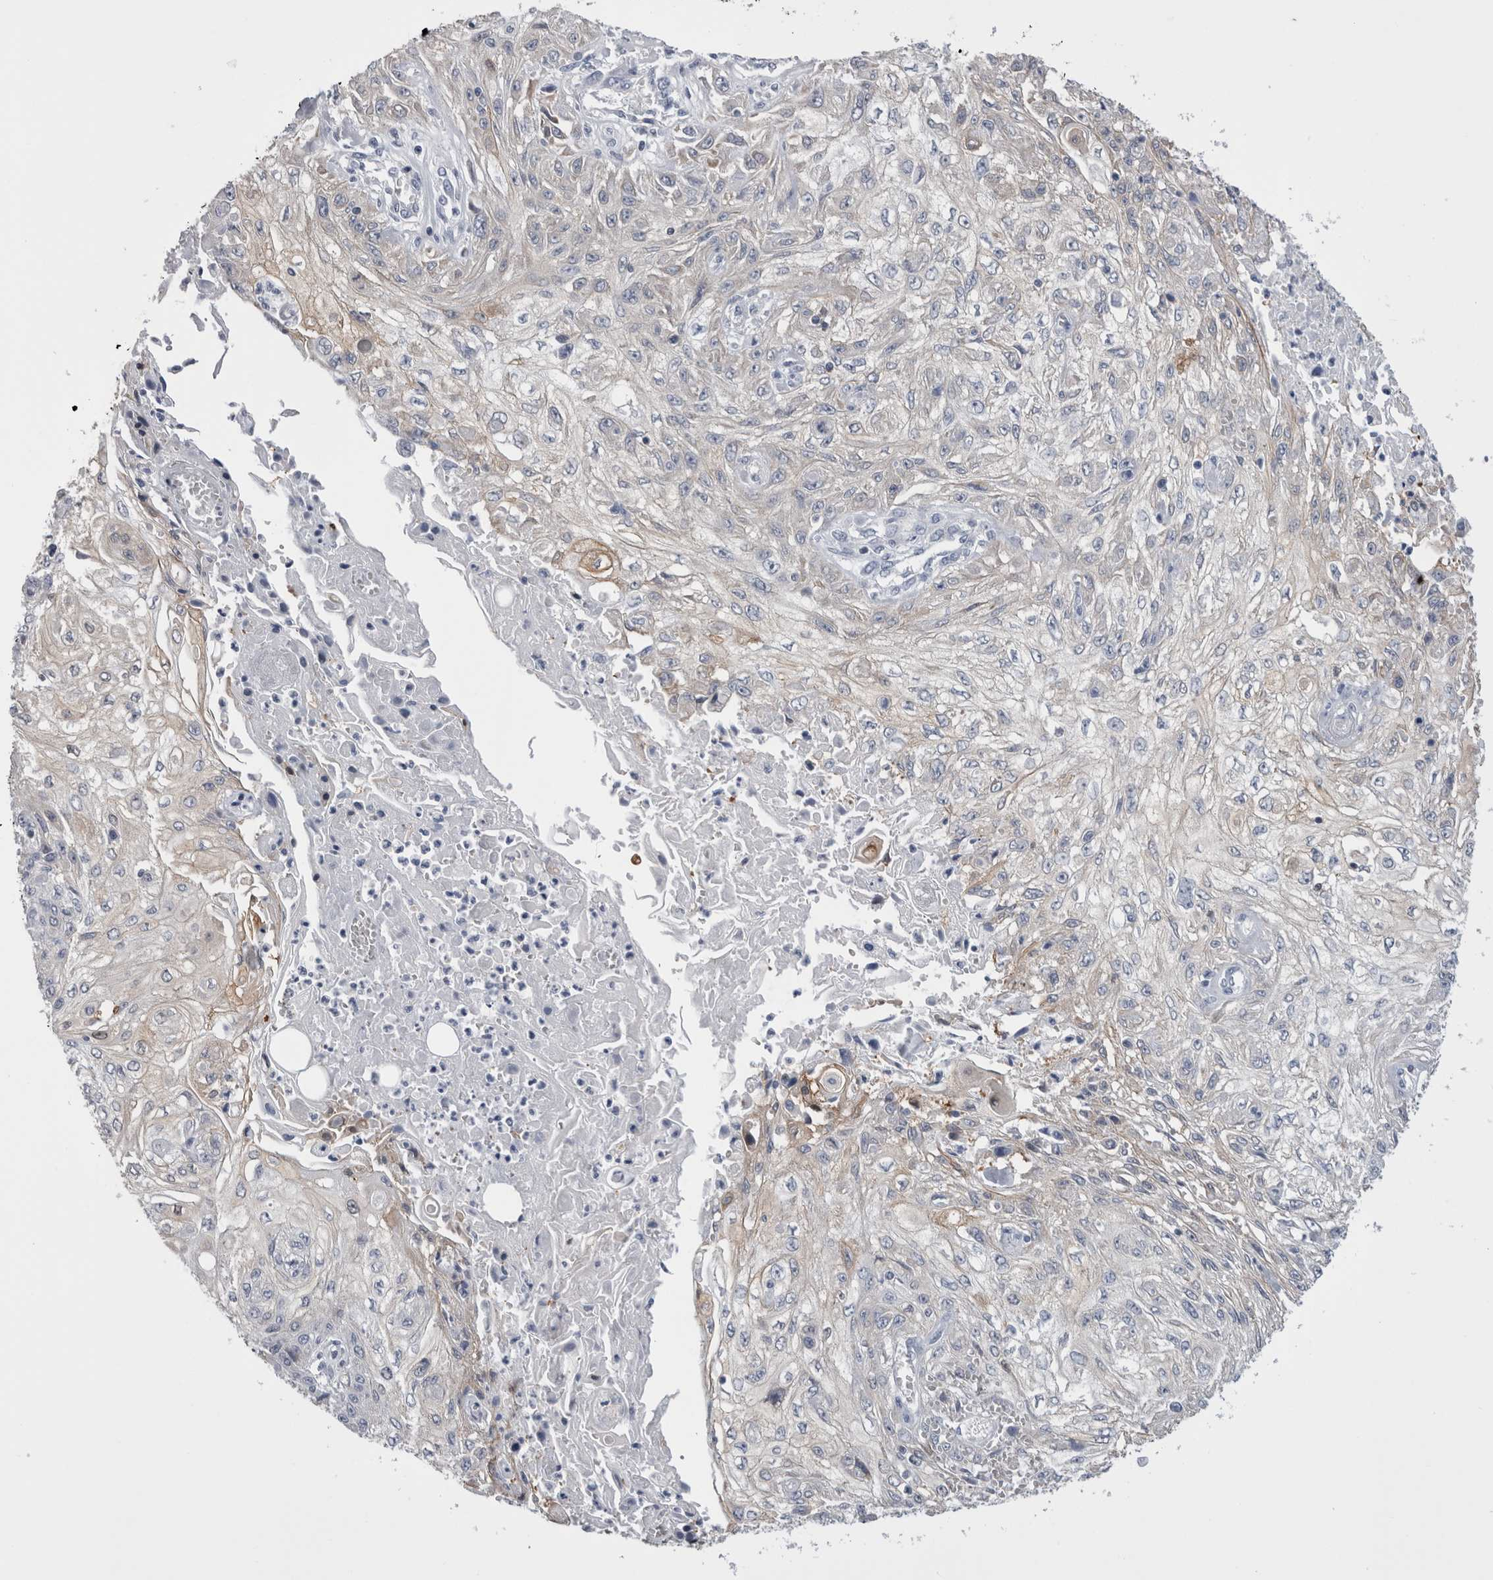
{"staining": {"intensity": "weak", "quantity": "<25%", "location": "cytoplasmic/membranous"}, "tissue": "skin cancer", "cell_type": "Tumor cells", "image_type": "cancer", "snomed": [{"axis": "morphology", "description": "Squamous cell carcinoma, NOS"}, {"axis": "morphology", "description": "Squamous cell carcinoma, metastatic, NOS"}, {"axis": "topography", "description": "Skin"}, {"axis": "topography", "description": "Lymph node"}], "caption": "Skin metastatic squamous cell carcinoma was stained to show a protein in brown. There is no significant expression in tumor cells.", "gene": "DCTN6", "patient": {"sex": "male", "age": 75}}